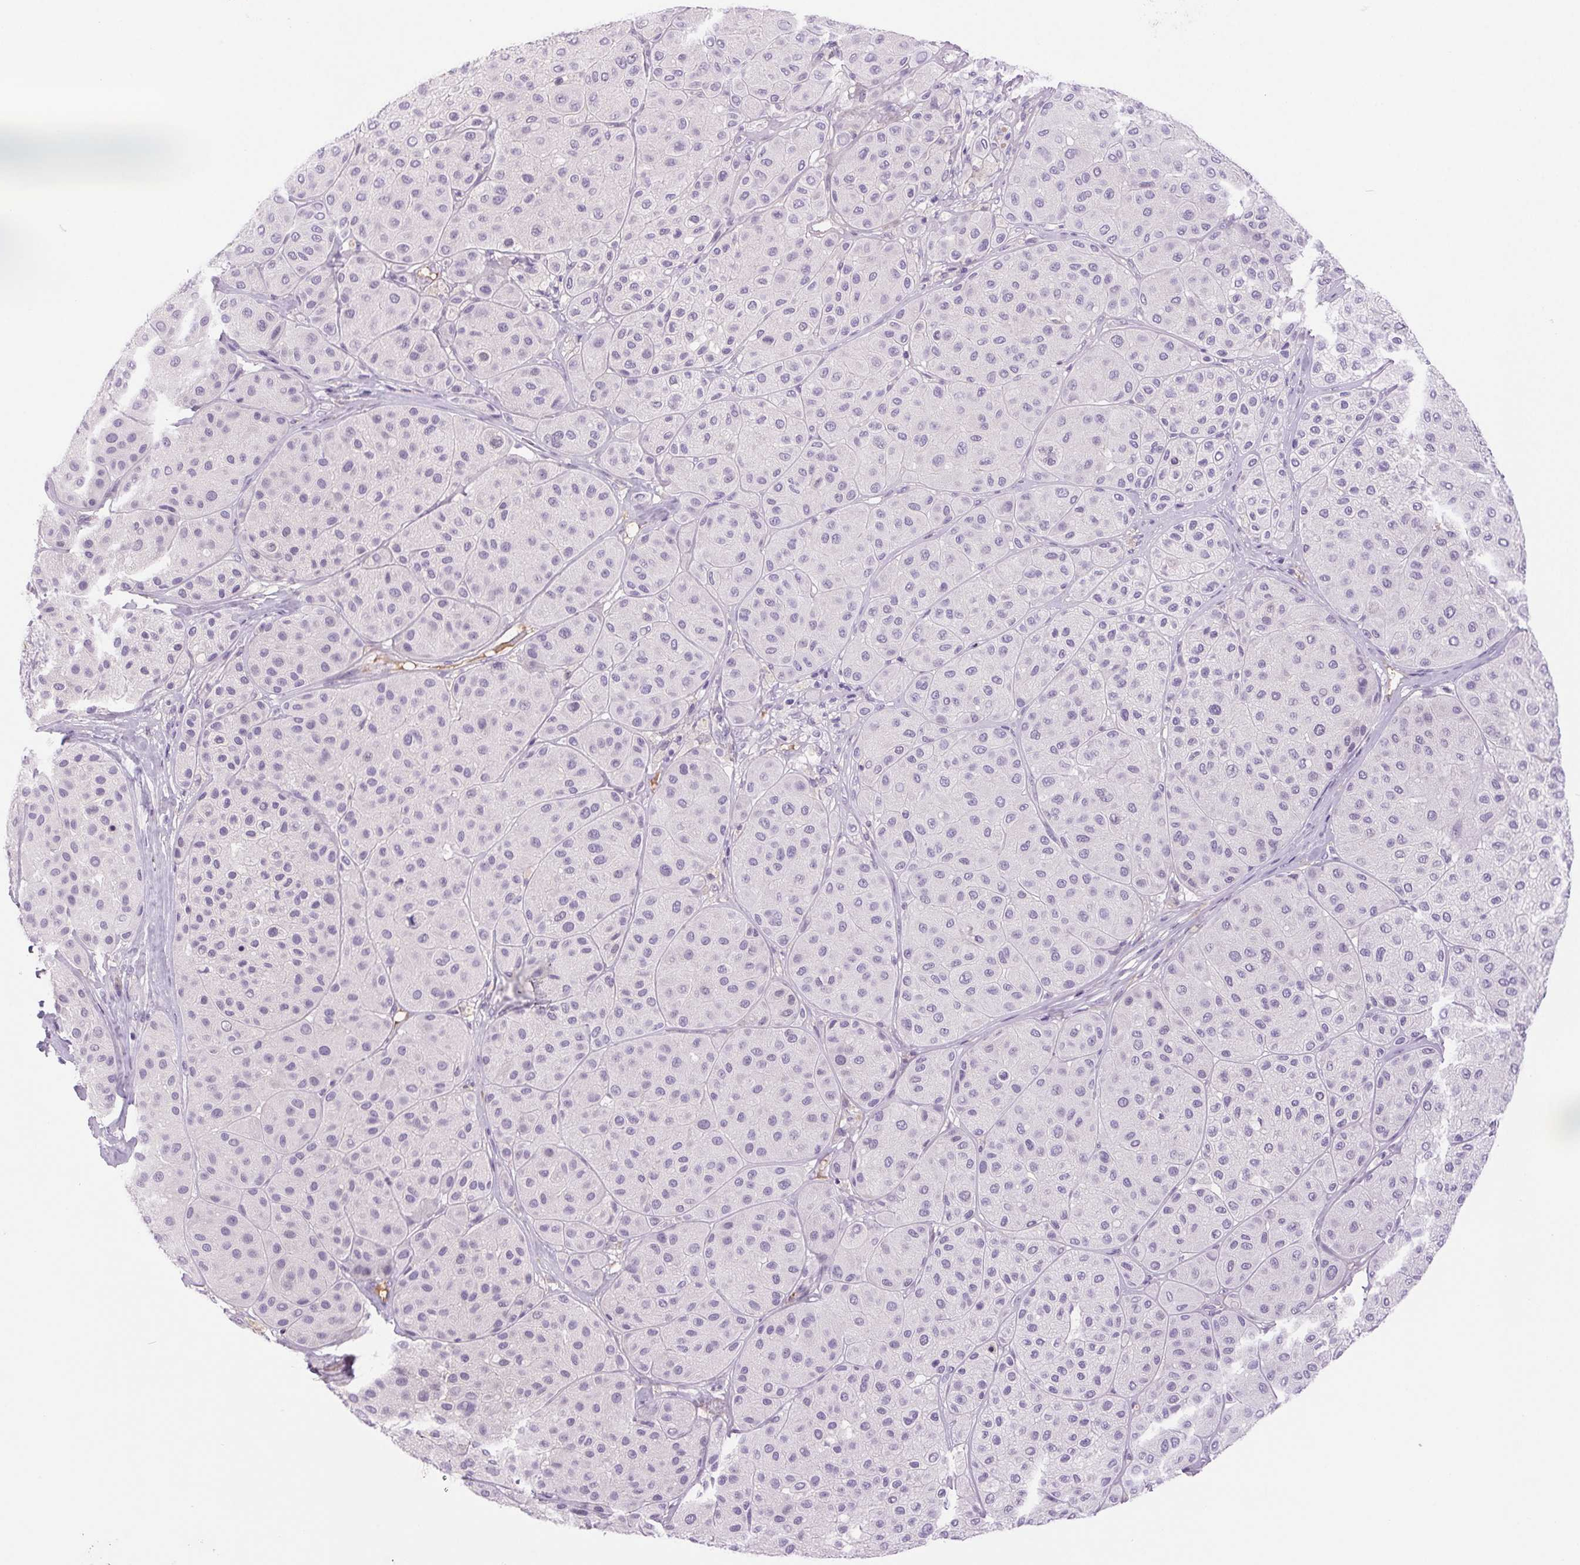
{"staining": {"intensity": "negative", "quantity": "none", "location": "none"}, "tissue": "melanoma", "cell_type": "Tumor cells", "image_type": "cancer", "snomed": [{"axis": "morphology", "description": "Malignant melanoma, Metastatic site"}, {"axis": "topography", "description": "Smooth muscle"}], "caption": "DAB immunohistochemical staining of malignant melanoma (metastatic site) shows no significant positivity in tumor cells.", "gene": "IFIT1B", "patient": {"sex": "male", "age": 41}}